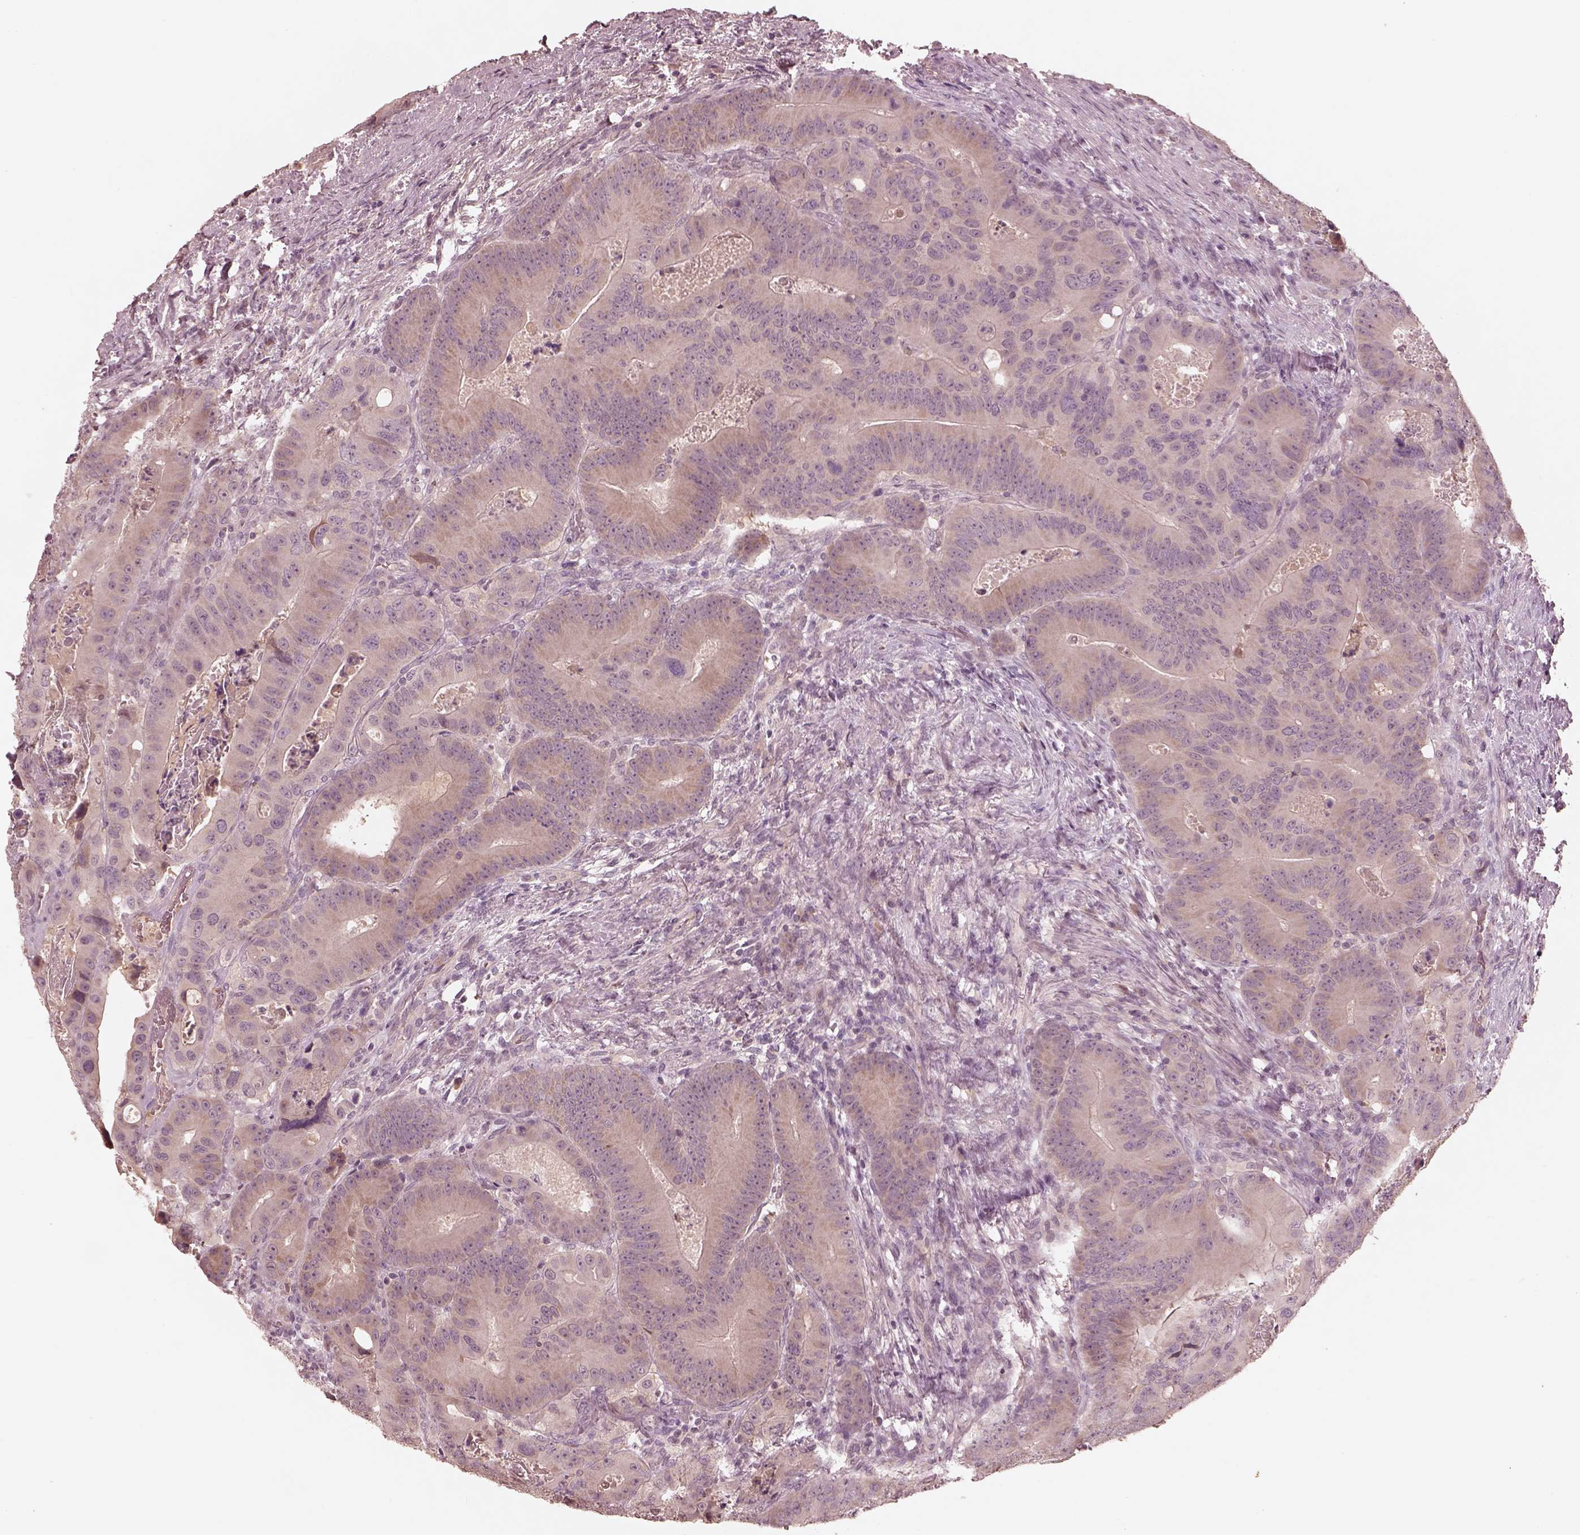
{"staining": {"intensity": "weak", "quantity": "<25%", "location": "cytoplasmic/membranous"}, "tissue": "colorectal cancer", "cell_type": "Tumor cells", "image_type": "cancer", "snomed": [{"axis": "morphology", "description": "Adenocarcinoma, NOS"}, {"axis": "topography", "description": "Rectum"}], "caption": "A high-resolution histopathology image shows immunohistochemistry (IHC) staining of adenocarcinoma (colorectal), which displays no significant expression in tumor cells.", "gene": "TF", "patient": {"sex": "male", "age": 64}}